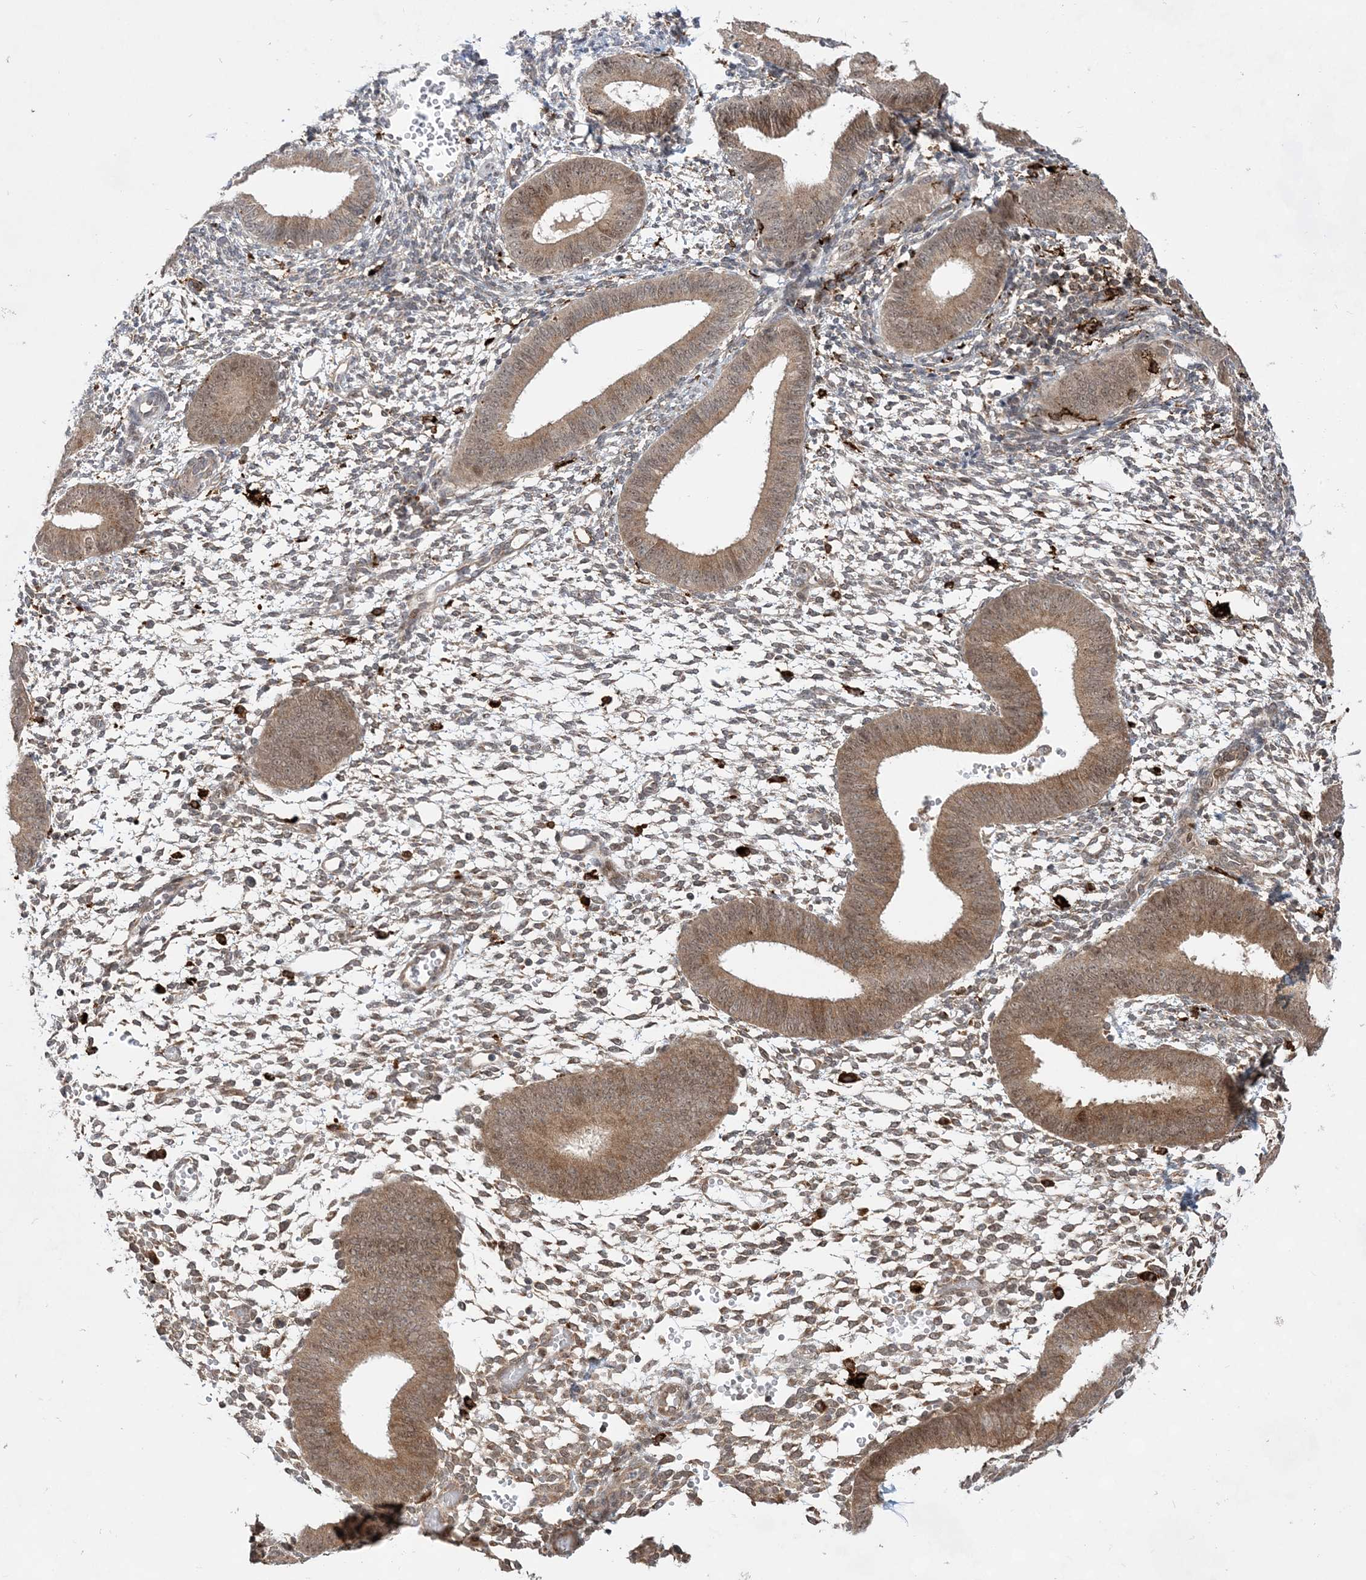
{"staining": {"intensity": "moderate", "quantity": "<25%", "location": "cytoplasmic/membranous"}, "tissue": "endometrium", "cell_type": "Cells in endometrial stroma", "image_type": "normal", "snomed": [{"axis": "morphology", "description": "Normal tissue, NOS"}, {"axis": "topography", "description": "Uterus"}, {"axis": "topography", "description": "Endometrium"}], "caption": "Moderate cytoplasmic/membranous positivity for a protein is identified in approximately <25% of cells in endometrial stroma of unremarkable endometrium using immunohistochemistry (IHC).", "gene": "ANAPC15", "patient": {"sex": "female", "age": 48}}